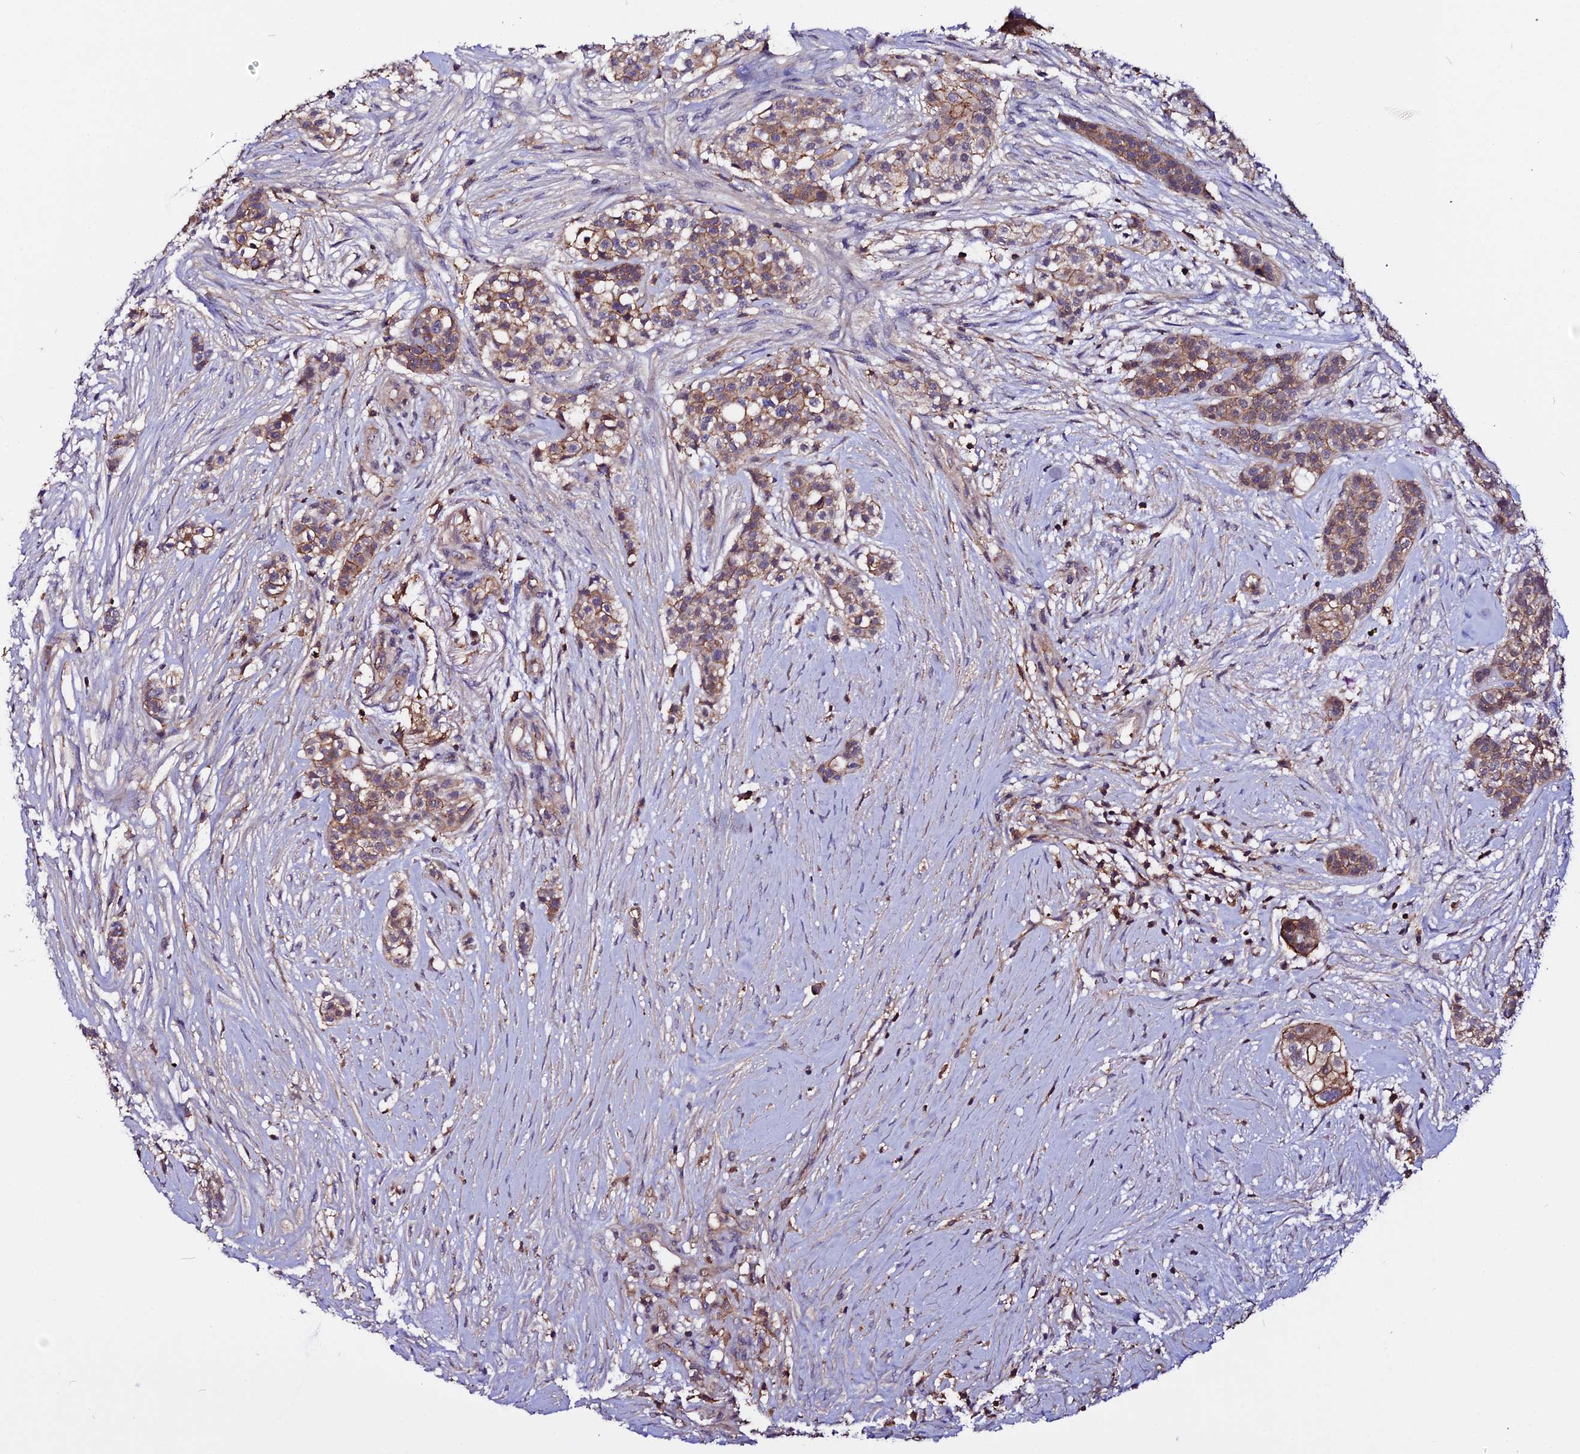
{"staining": {"intensity": "moderate", "quantity": "25%-75%", "location": "cytoplasmic/membranous"}, "tissue": "head and neck cancer", "cell_type": "Tumor cells", "image_type": "cancer", "snomed": [{"axis": "morphology", "description": "Adenocarcinoma, NOS"}, {"axis": "topography", "description": "Head-Neck"}], "caption": "This is a photomicrograph of immunohistochemistry staining of adenocarcinoma (head and neck), which shows moderate staining in the cytoplasmic/membranous of tumor cells.", "gene": "USP17L15", "patient": {"sex": "male", "age": 81}}